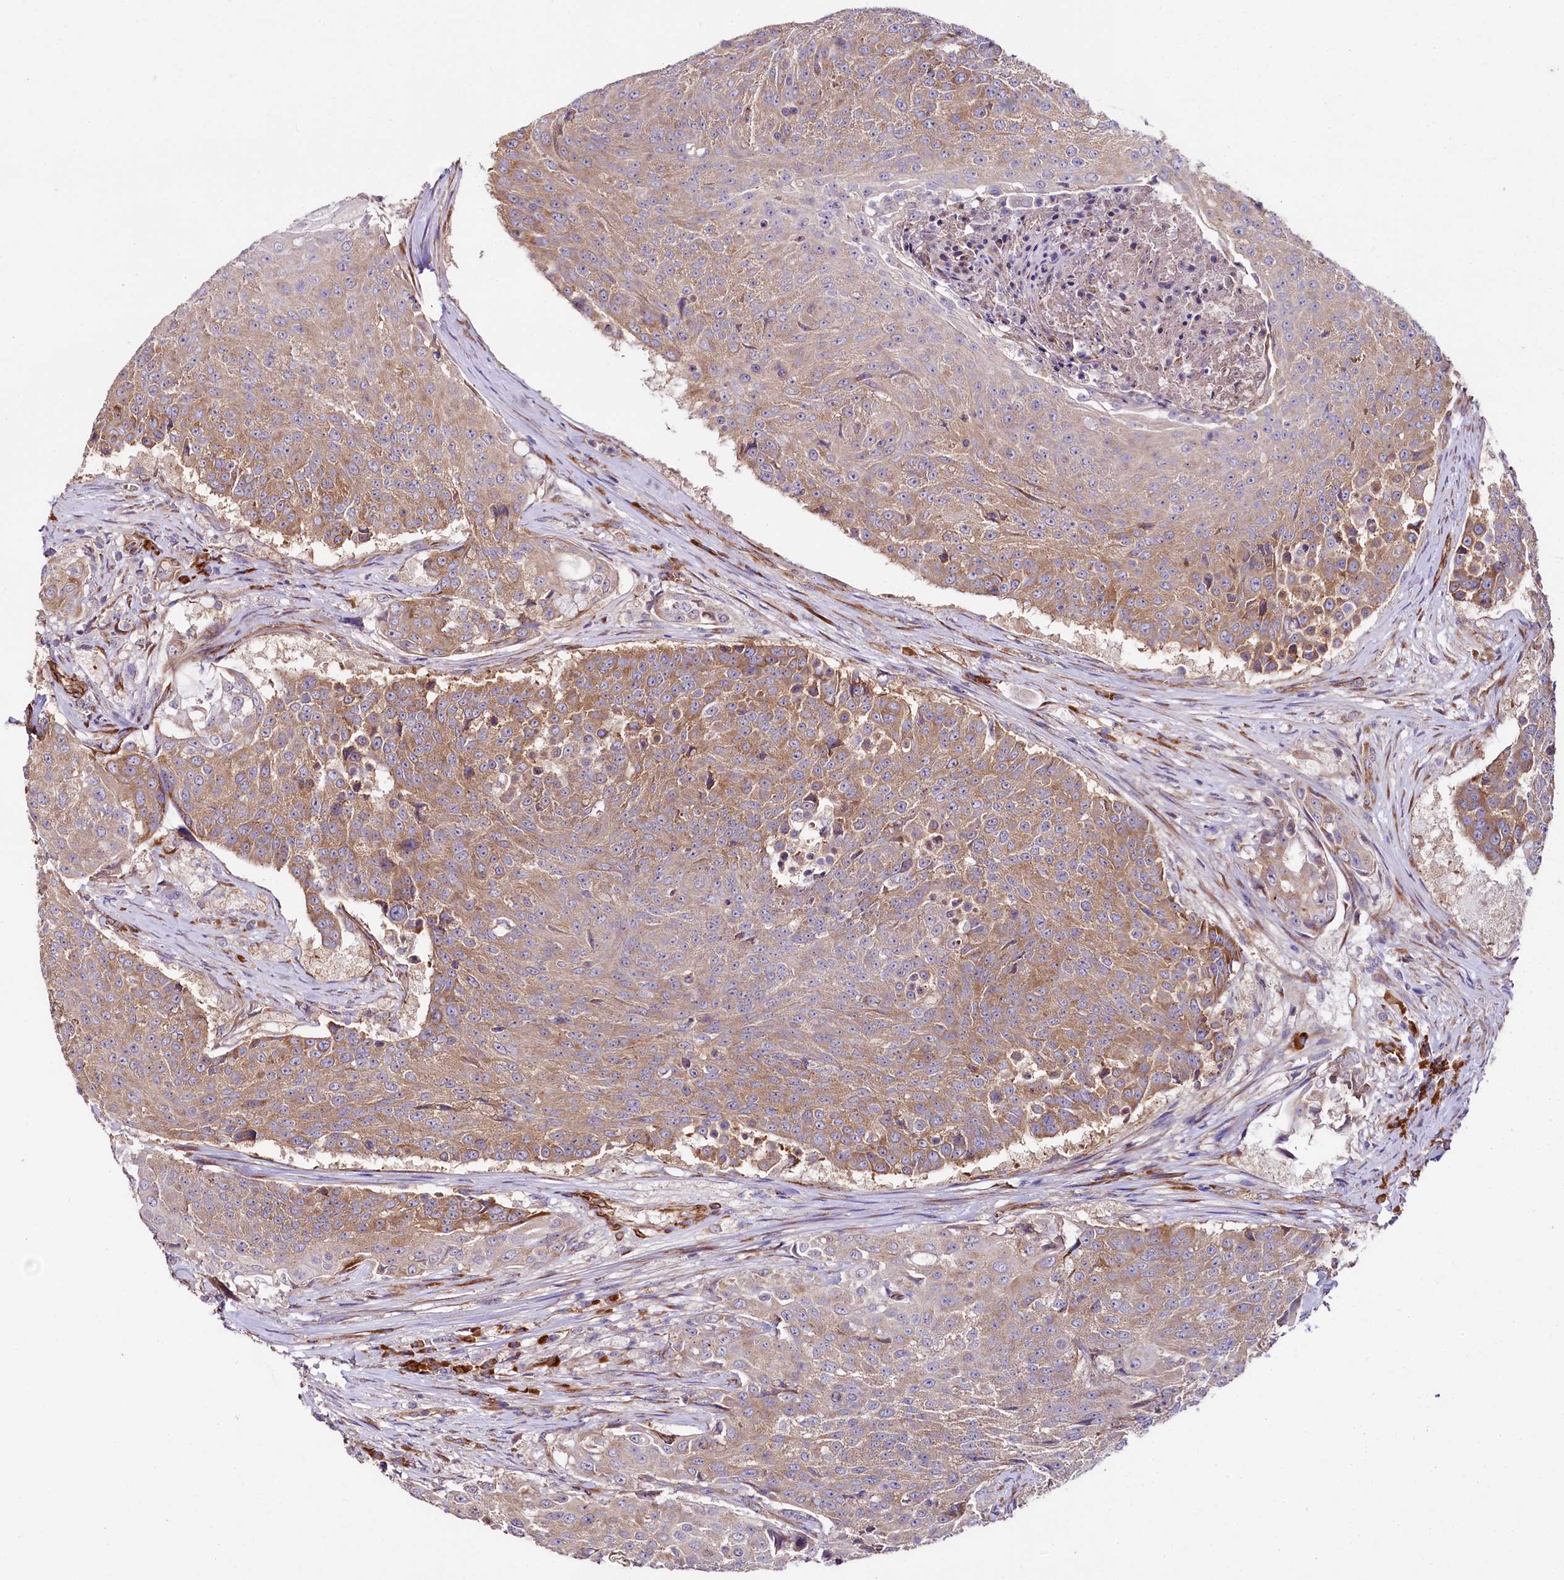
{"staining": {"intensity": "moderate", "quantity": "25%-75%", "location": "cytoplasmic/membranous"}, "tissue": "urothelial cancer", "cell_type": "Tumor cells", "image_type": "cancer", "snomed": [{"axis": "morphology", "description": "Urothelial carcinoma, High grade"}, {"axis": "topography", "description": "Urinary bladder"}], "caption": "DAB immunohistochemical staining of human urothelial cancer displays moderate cytoplasmic/membranous protein expression in approximately 25%-75% of tumor cells.", "gene": "SPATS2", "patient": {"sex": "female", "age": 63}}